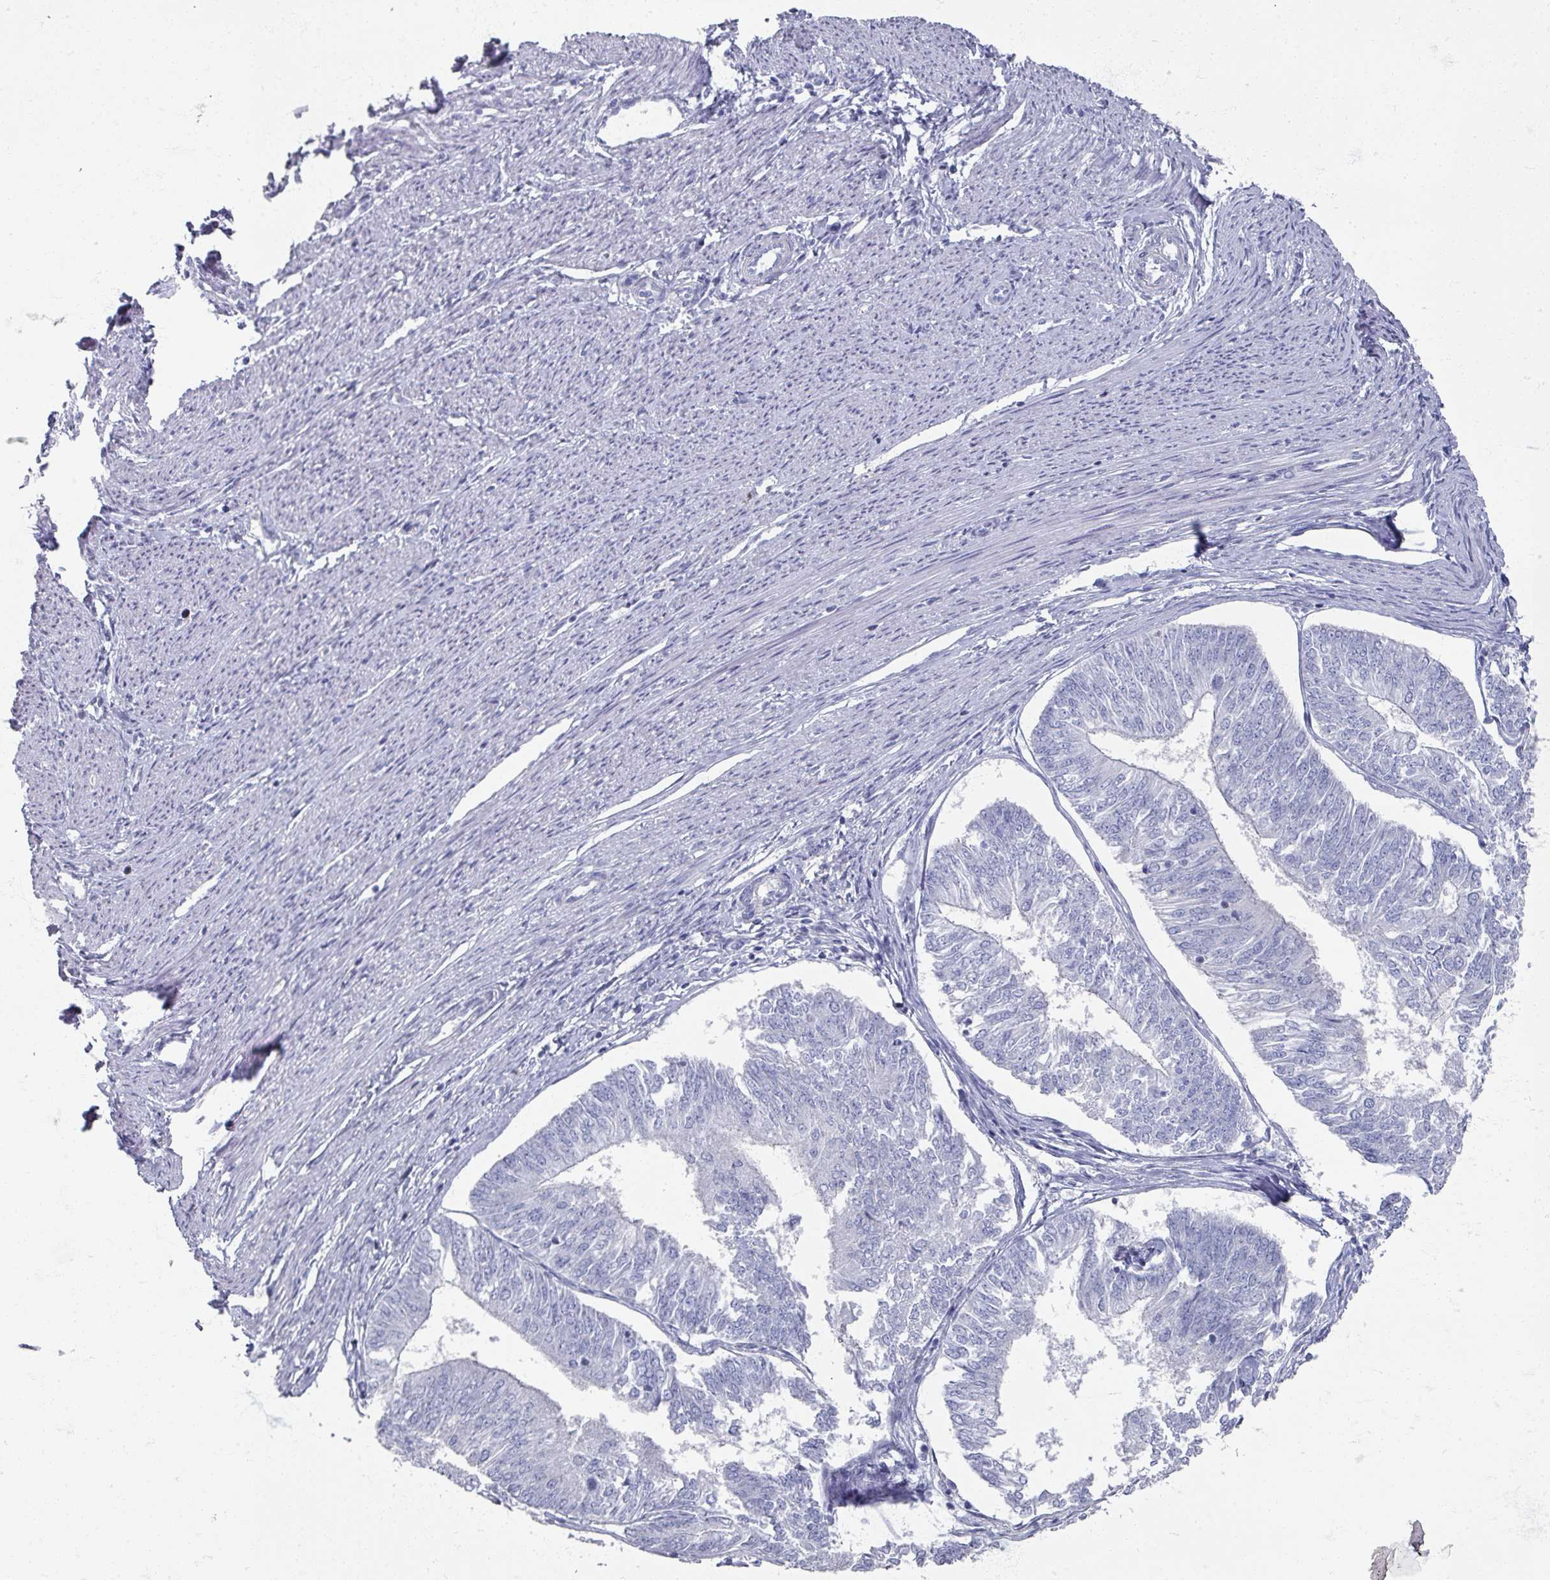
{"staining": {"intensity": "negative", "quantity": "none", "location": "none"}, "tissue": "endometrial cancer", "cell_type": "Tumor cells", "image_type": "cancer", "snomed": [{"axis": "morphology", "description": "Adenocarcinoma, NOS"}, {"axis": "topography", "description": "Endometrium"}], "caption": "The image displays no significant staining in tumor cells of endometrial adenocarcinoma.", "gene": "OMG", "patient": {"sex": "female", "age": 58}}